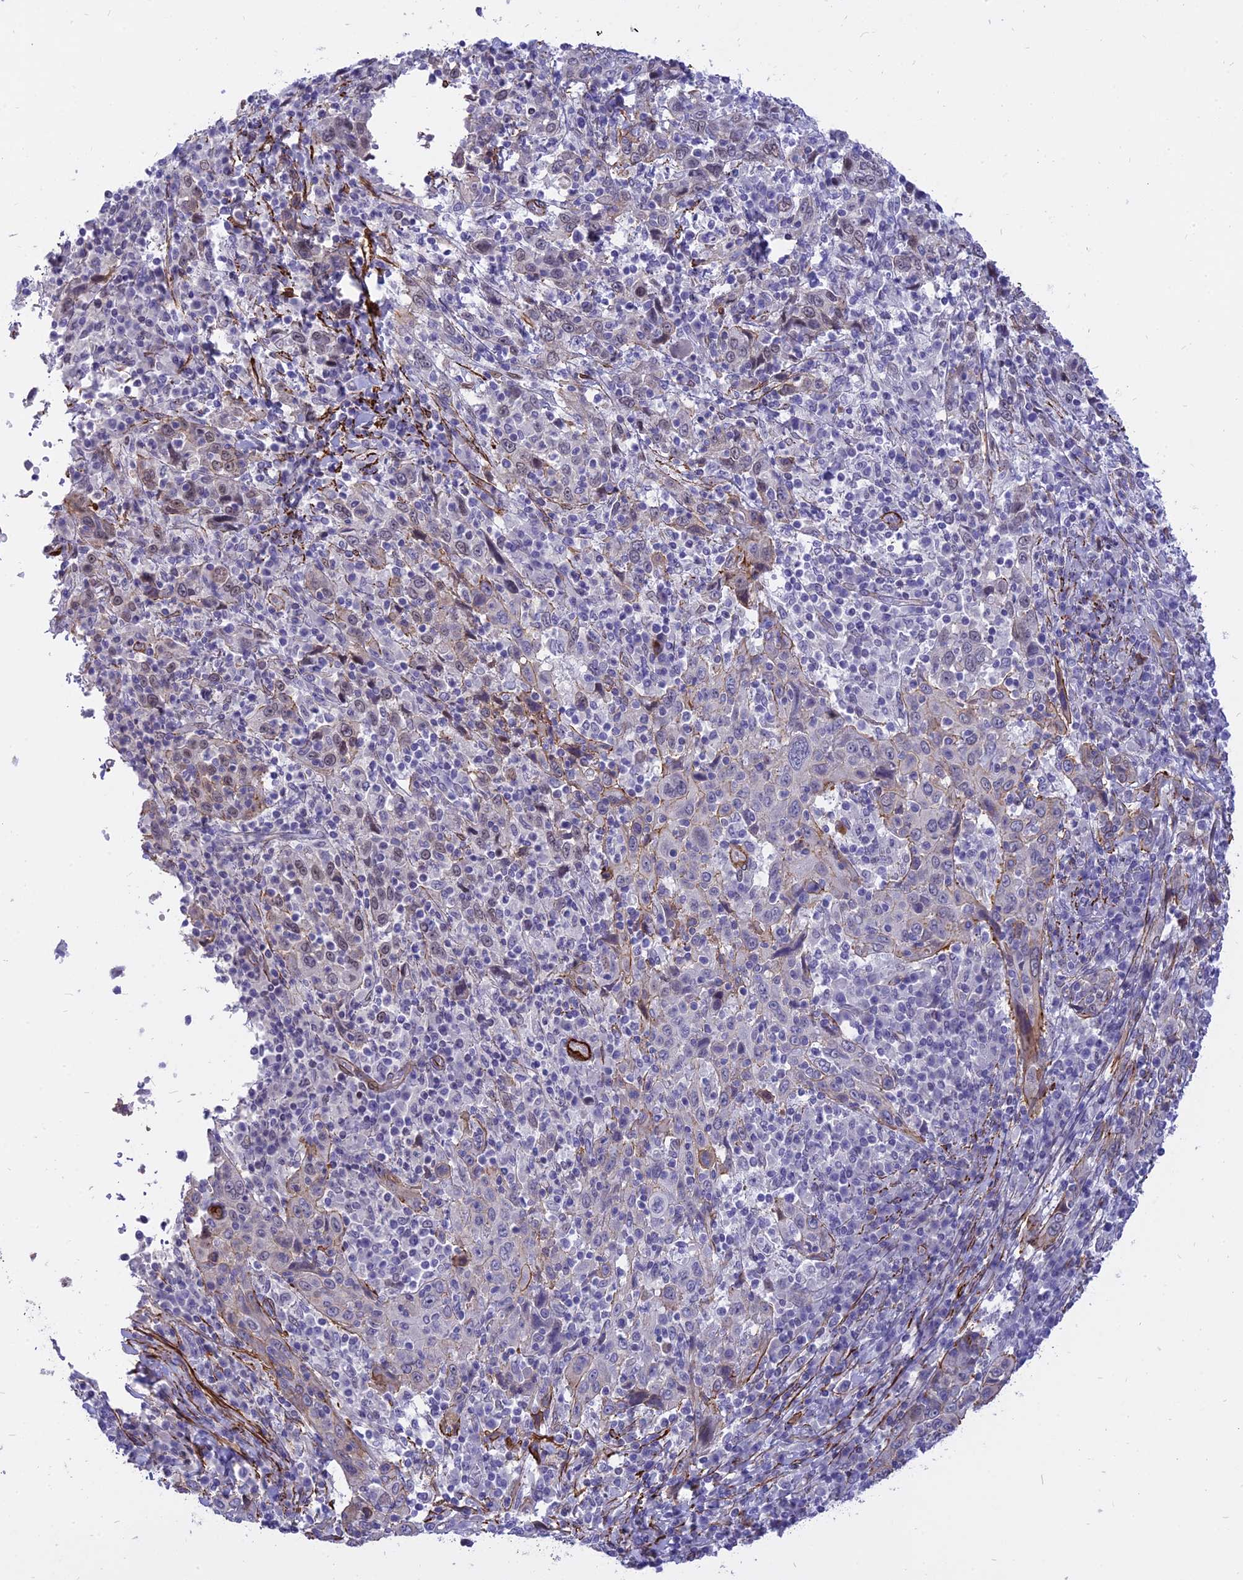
{"staining": {"intensity": "negative", "quantity": "none", "location": "none"}, "tissue": "cervical cancer", "cell_type": "Tumor cells", "image_type": "cancer", "snomed": [{"axis": "morphology", "description": "Squamous cell carcinoma, NOS"}, {"axis": "topography", "description": "Cervix"}], "caption": "IHC micrograph of human cervical squamous cell carcinoma stained for a protein (brown), which shows no expression in tumor cells.", "gene": "CENPV", "patient": {"sex": "female", "age": 46}}